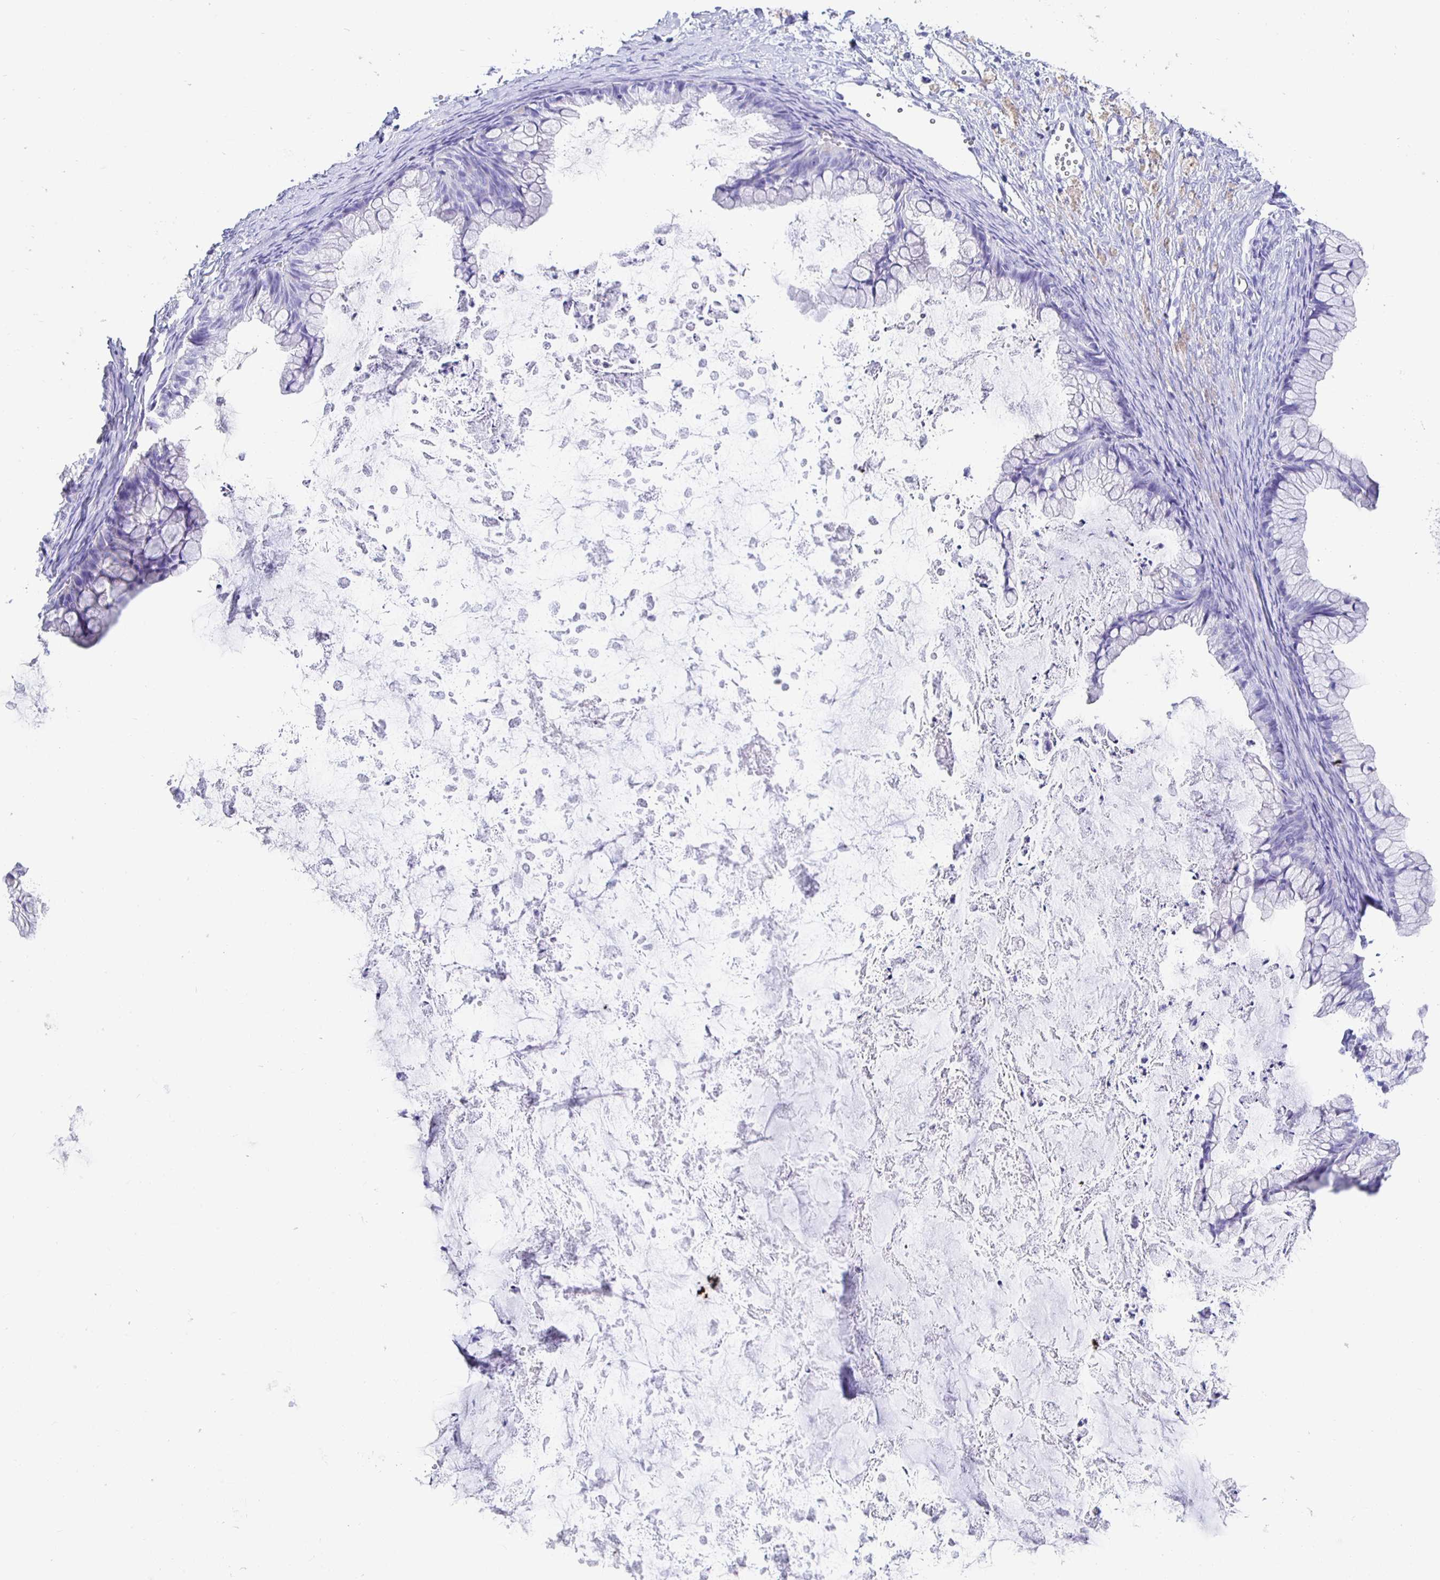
{"staining": {"intensity": "negative", "quantity": "none", "location": "none"}, "tissue": "ovarian cancer", "cell_type": "Tumor cells", "image_type": "cancer", "snomed": [{"axis": "morphology", "description": "Cystadenocarcinoma, mucinous, NOS"}, {"axis": "topography", "description": "Ovary"}], "caption": "This is an IHC histopathology image of human mucinous cystadenocarcinoma (ovarian). There is no staining in tumor cells.", "gene": "UMOD", "patient": {"sex": "female", "age": 35}}